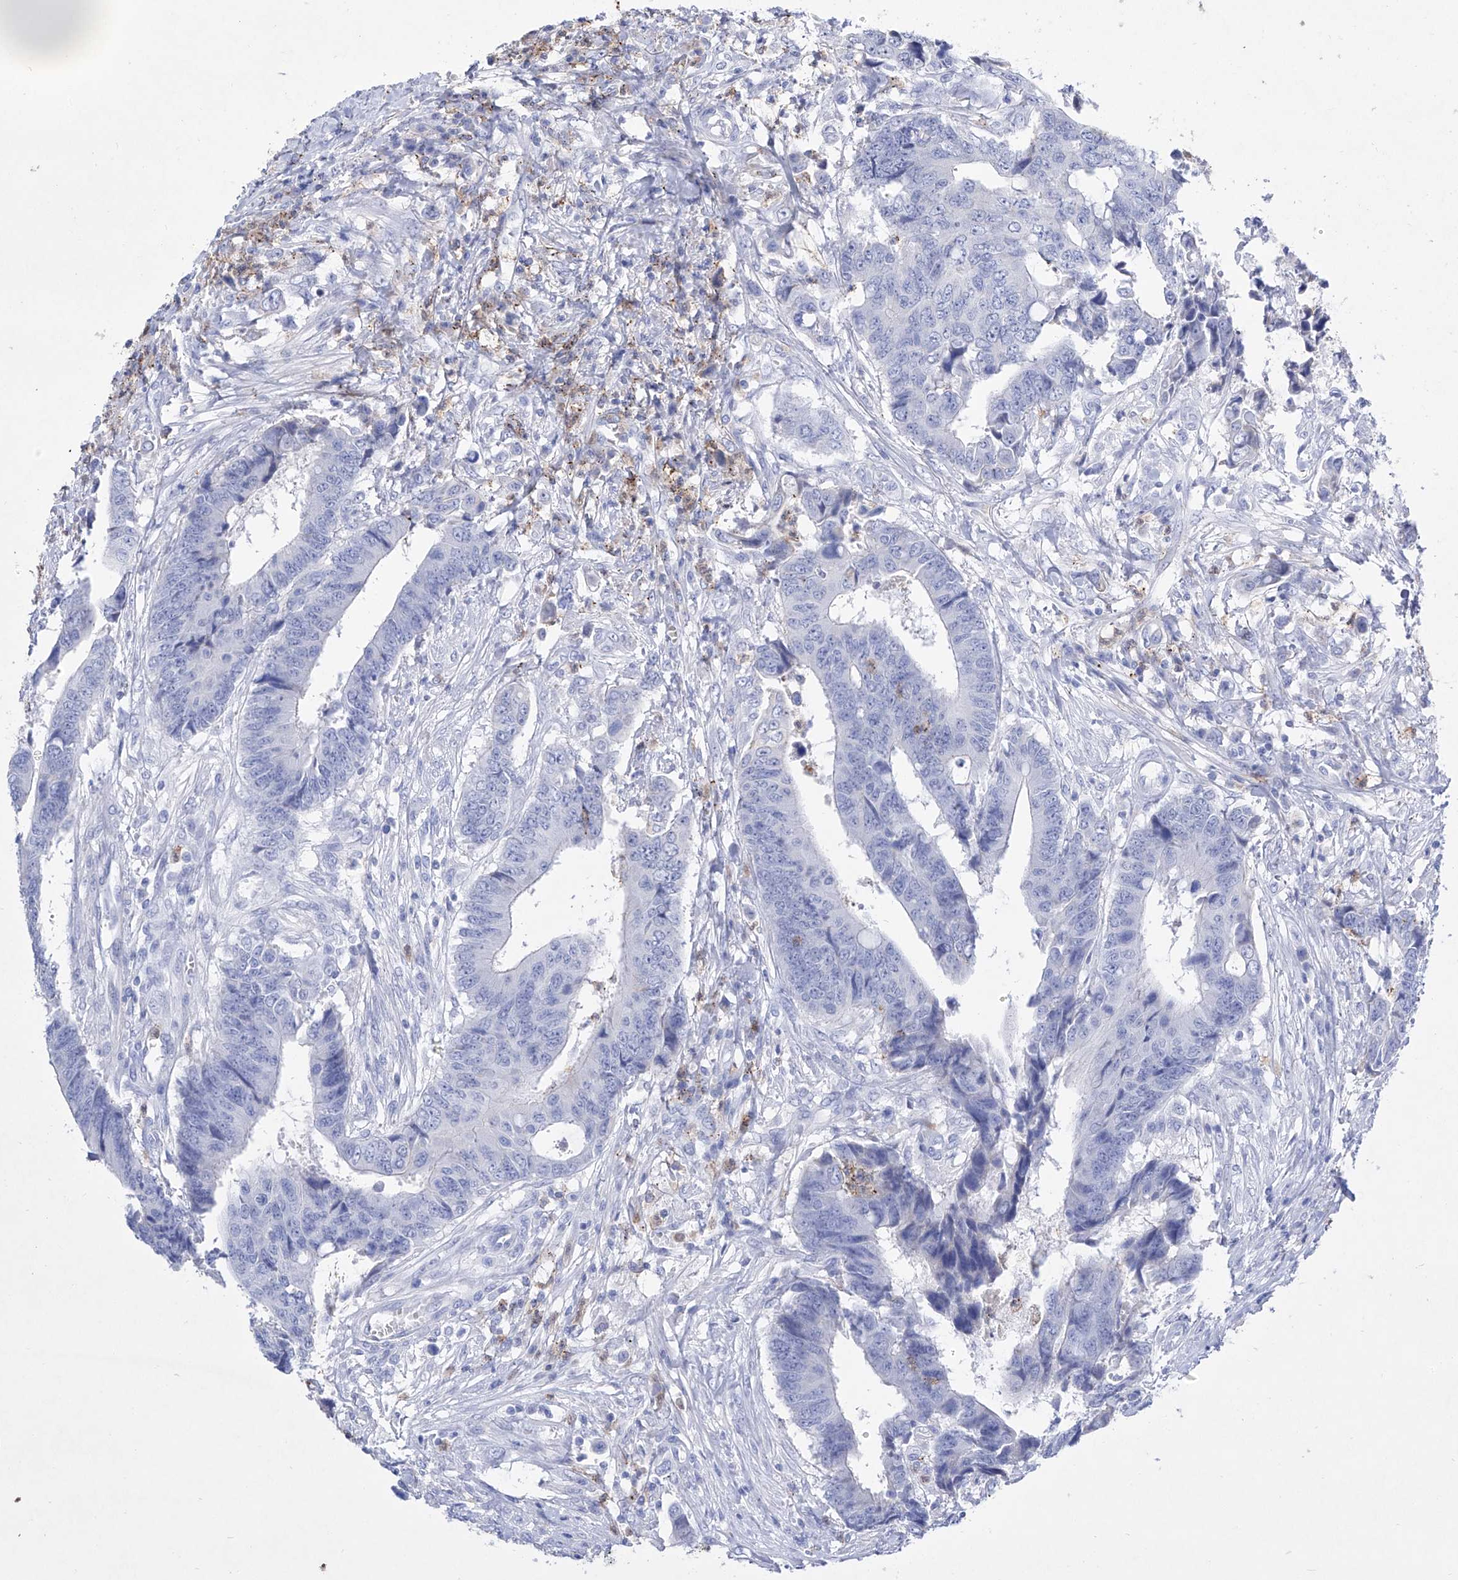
{"staining": {"intensity": "negative", "quantity": "none", "location": "none"}, "tissue": "colorectal cancer", "cell_type": "Tumor cells", "image_type": "cancer", "snomed": [{"axis": "morphology", "description": "Adenocarcinoma, NOS"}, {"axis": "topography", "description": "Rectum"}], "caption": "A high-resolution image shows immunohistochemistry (IHC) staining of colorectal cancer, which exhibits no significant positivity in tumor cells.", "gene": "TM7SF2", "patient": {"sex": "male", "age": 84}}